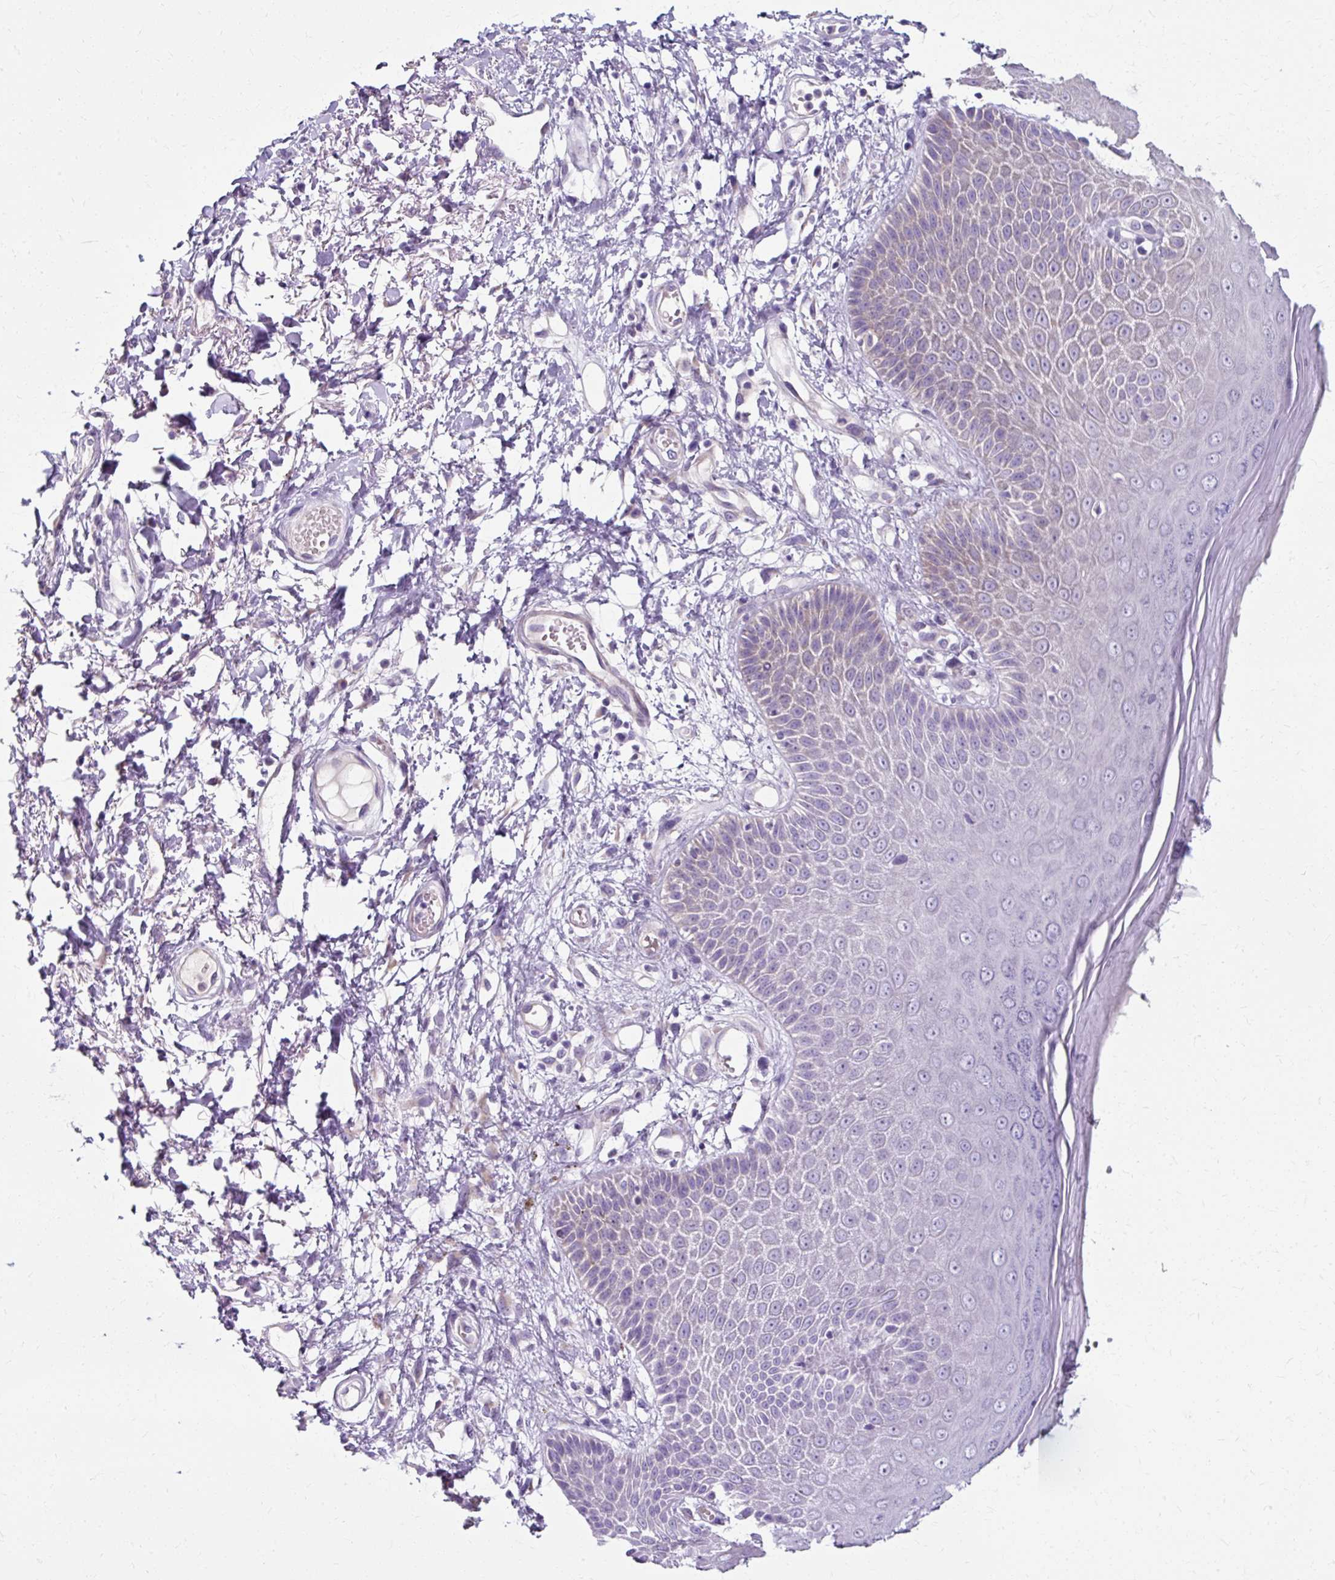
{"staining": {"intensity": "weak", "quantity": "25%-75%", "location": "cytoplasmic/membranous"}, "tissue": "skin", "cell_type": "Epidermal cells", "image_type": "normal", "snomed": [{"axis": "morphology", "description": "Normal tissue, NOS"}, {"axis": "topography", "description": "Anal"}, {"axis": "topography", "description": "Peripheral nerve tissue"}], "caption": "DAB (3,3'-diaminobenzidine) immunohistochemical staining of unremarkable skin reveals weak cytoplasmic/membranous protein staining in approximately 25%-75% of epidermal cells.", "gene": "ZNF555", "patient": {"sex": "male", "age": 78}}